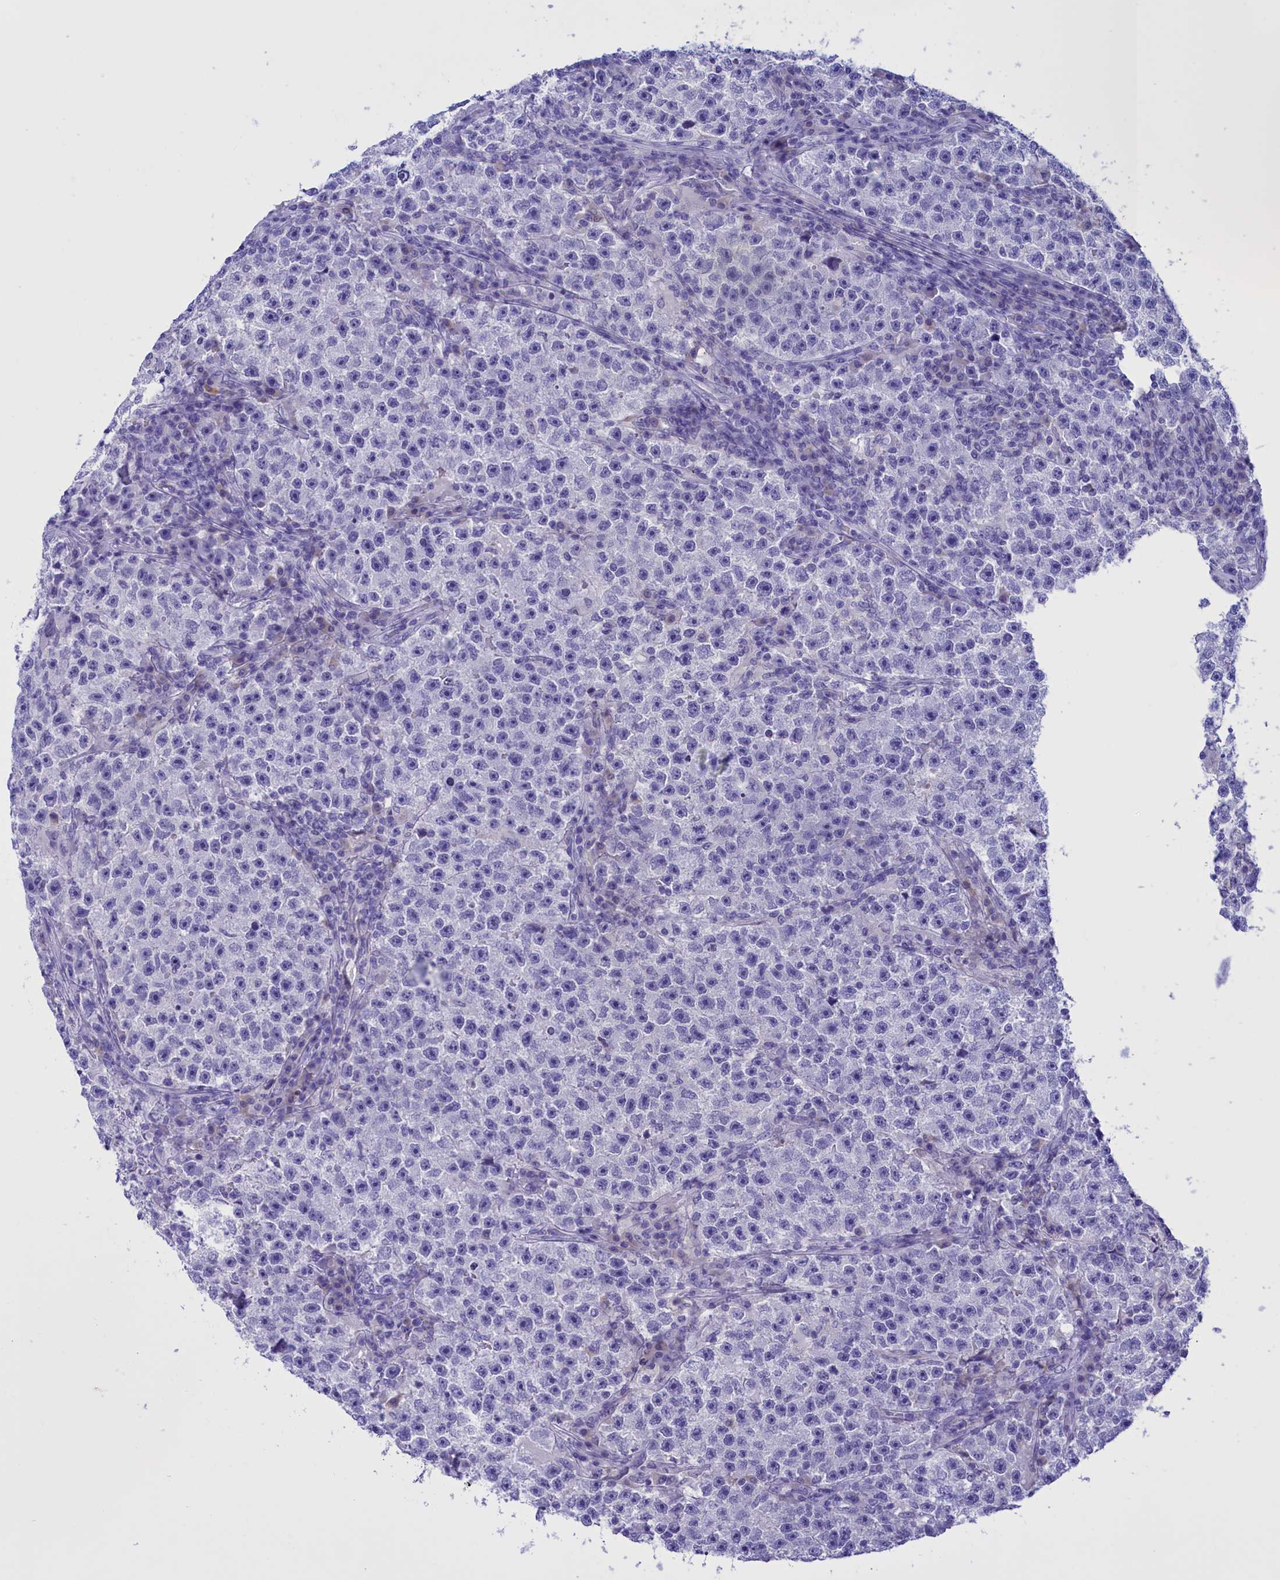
{"staining": {"intensity": "negative", "quantity": "none", "location": "none"}, "tissue": "testis cancer", "cell_type": "Tumor cells", "image_type": "cancer", "snomed": [{"axis": "morphology", "description": "Seminoma, NOS"}, {"axis": "topography", "description": "Testis"}], "caption": "Seminoma (testis) stained for a protein using IHC displays no expression tumor cells.", "gene": "PROK2", "patient": {"sex": "male", "age": 22}}